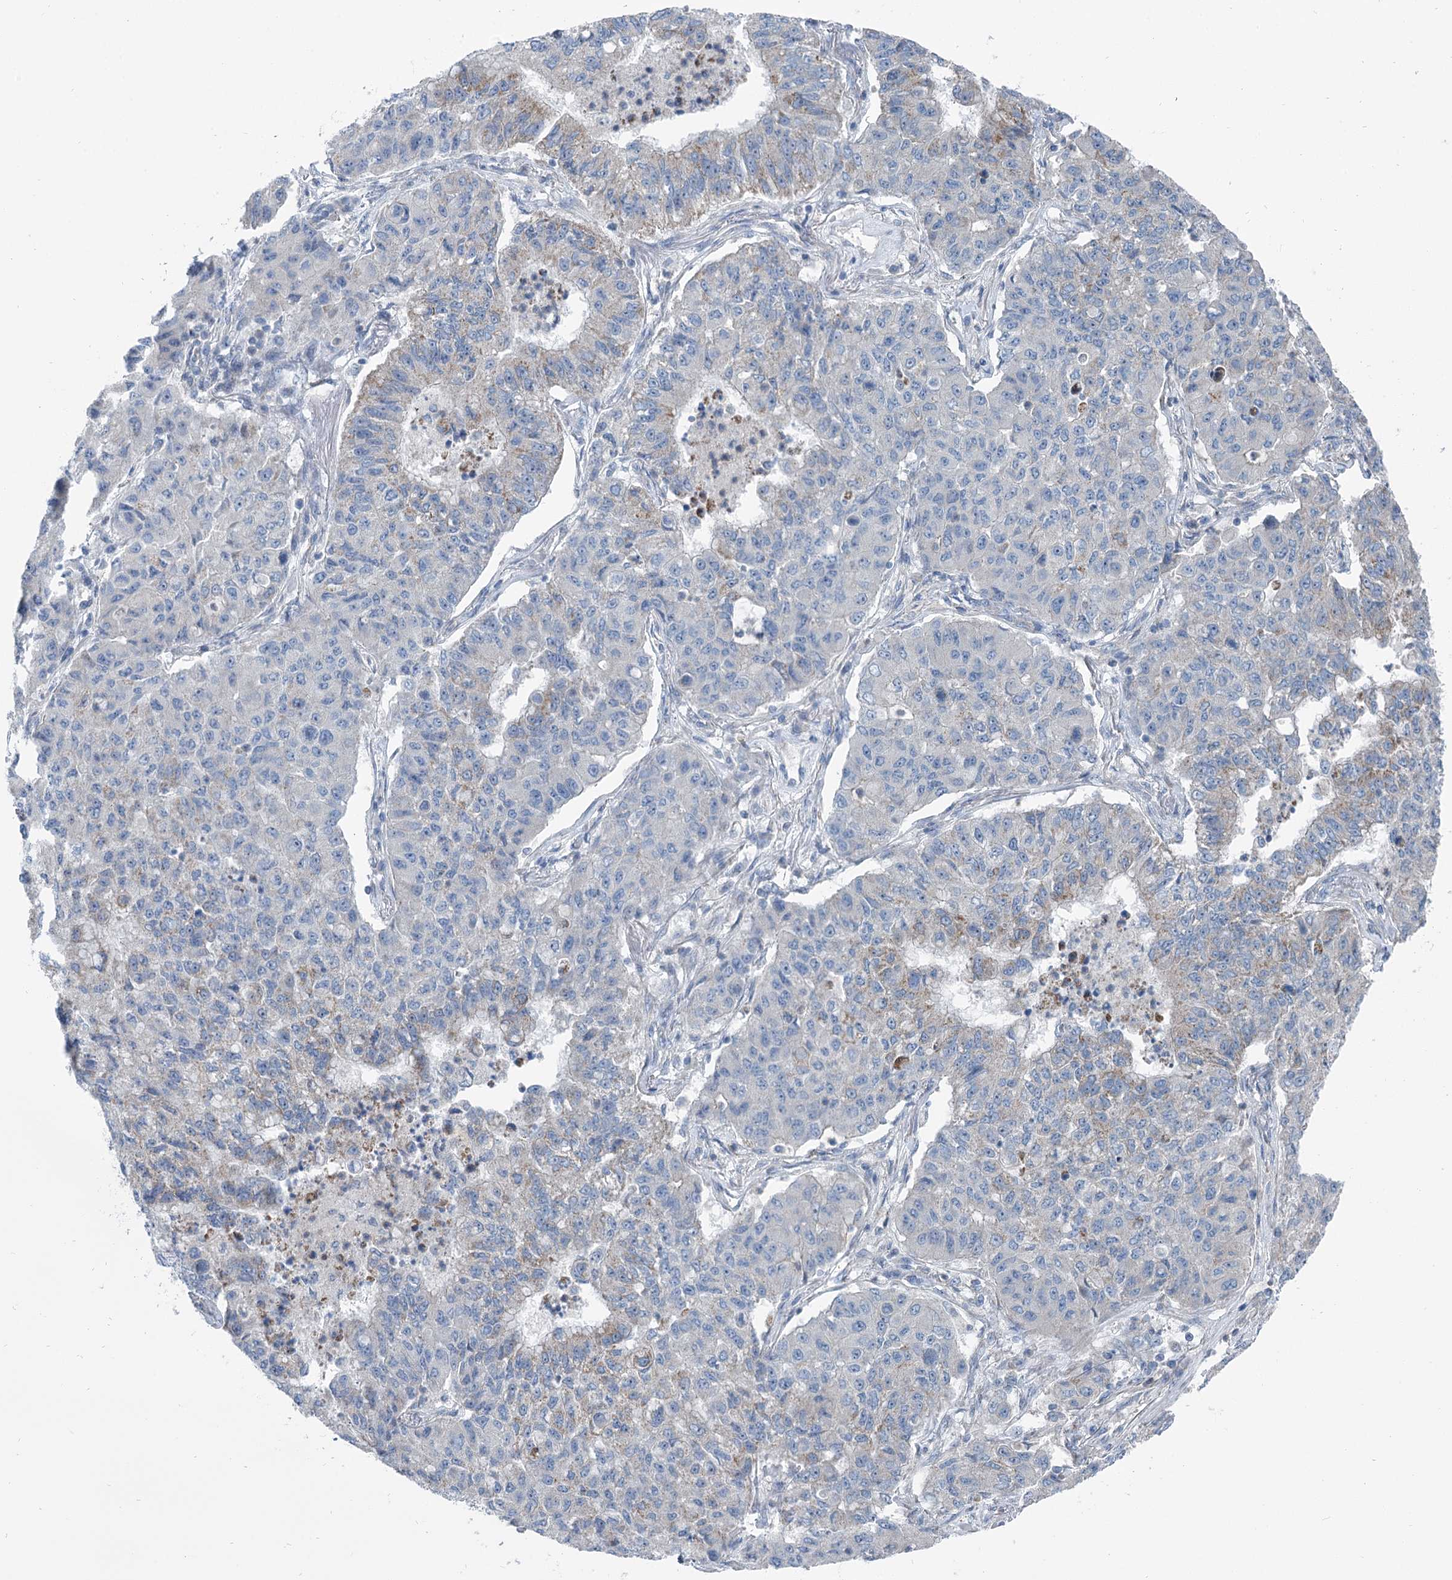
{"staining": {"intensity": "negative", "quantity": "none", "location": "none"}, "tissue": "lung cancer", "cell_type": "Tumor cells", "image_type": "cancer", "snomed": [{"axis": "morphology", "description": "Squamous cell carcinoma, NOS"}, {"axis": "topography", "description": "Lung"}], "caption": "Tumor cells are negative for protein expression in human lung cancer (squamous cell carcinoma).", "gene": "MARK2", "patient": {"sex": "male", "age": 74}}